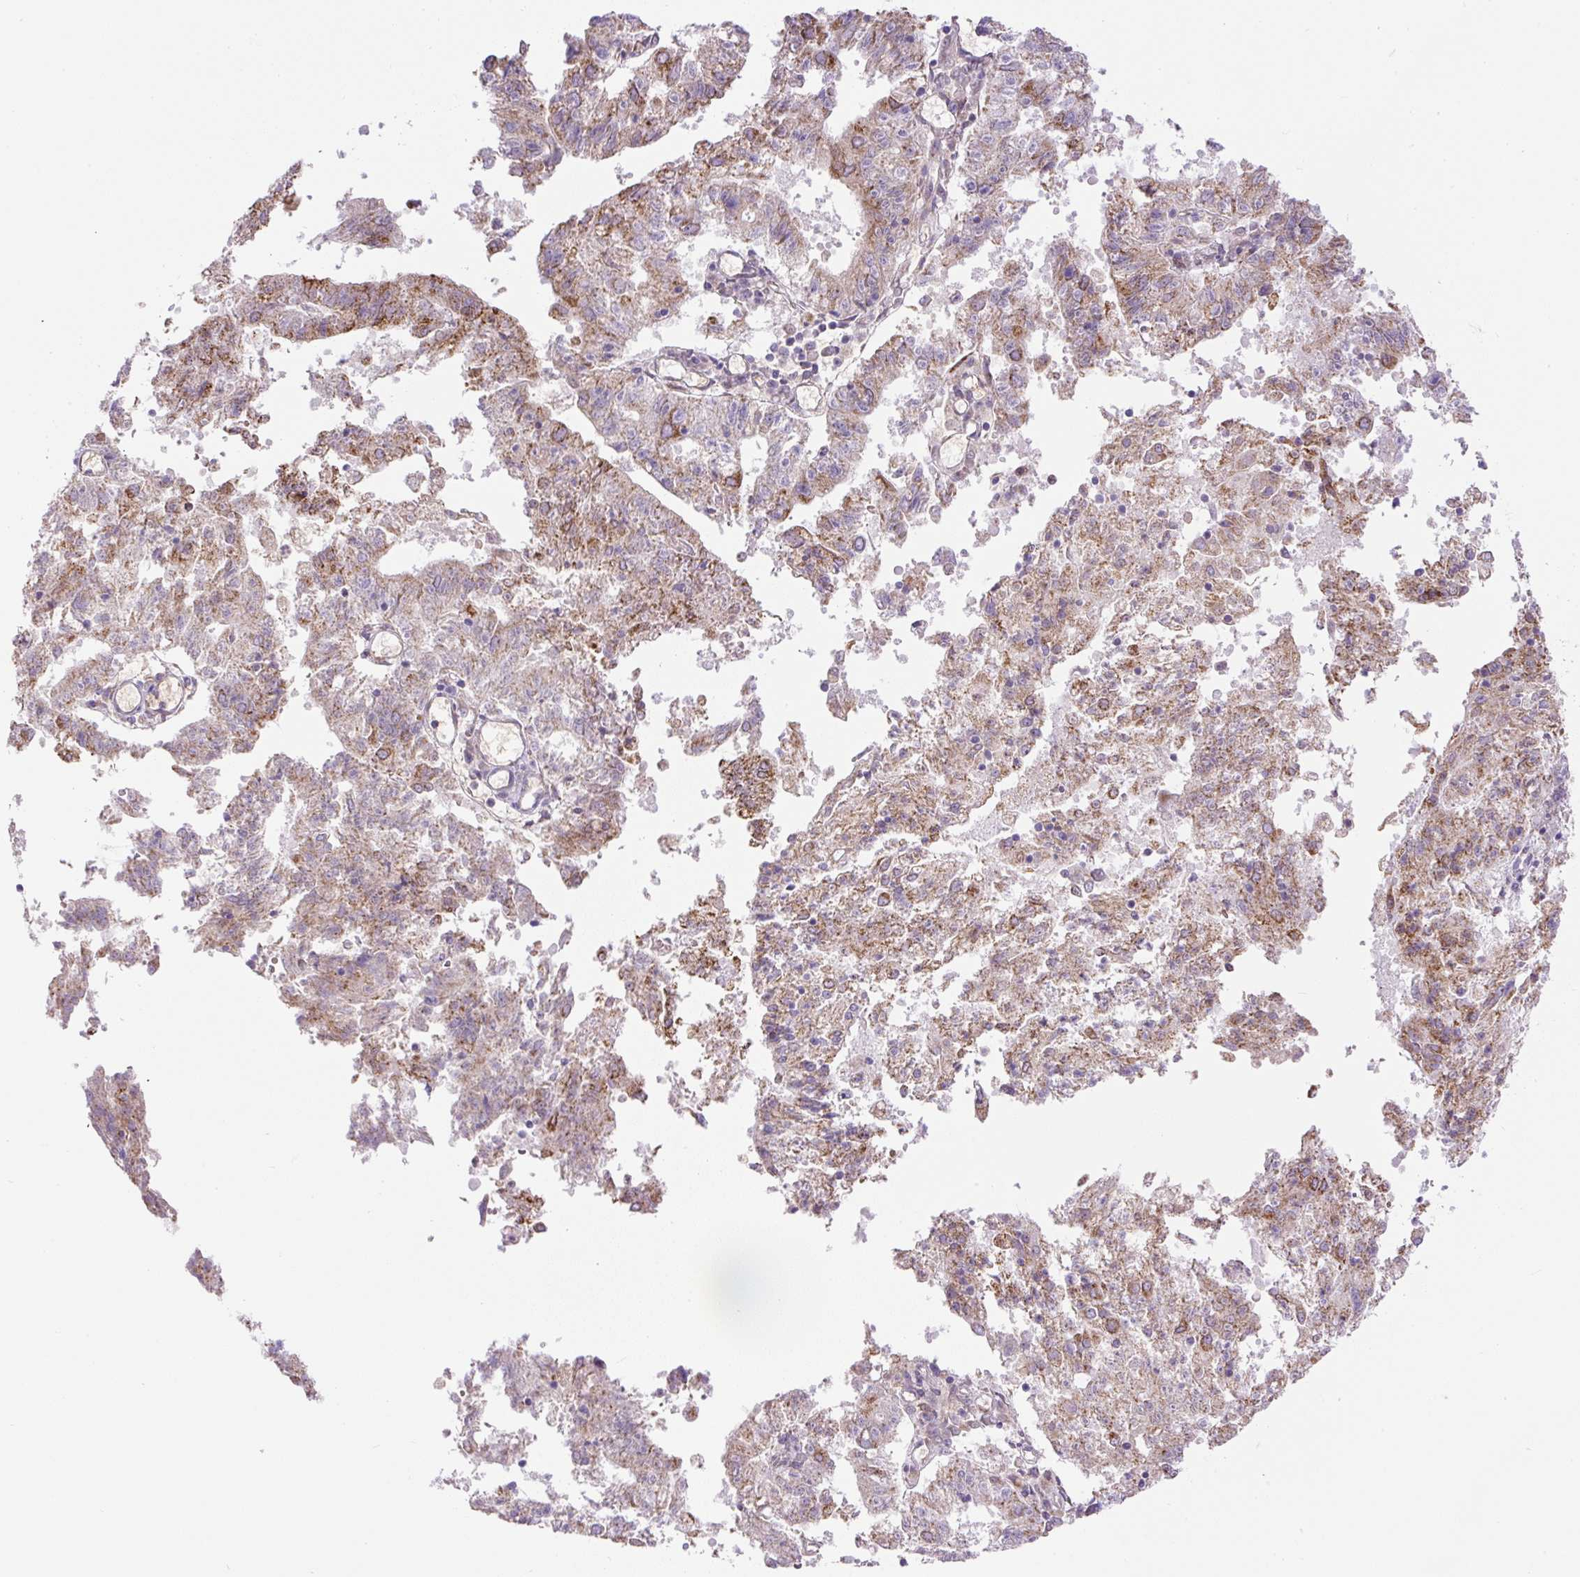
{"staining": {"intensity": "moderate", "quantity": "25%-75%", "location": "cytoplasmic/membranous"}, "tissue": "endometrial cancer", "cell_type": "Tumor cells", "image_type": "cancer", "snomed": [{"axis": "morphology", "description": "Adenocarcinoma, NOS"}, {"axis": "topography", "description": "Endometrium"}], "caption": "Endometrial cancer (adenocarcinoma) tissue shows moderate cytoplasmic/membranous staining in about 25%-75% of tumor cells, visualized by immunohistochemistry. Immunohistochemistry (ihc) stains the protein of interest in brown and the nuclei are stained blue.", "gene": "ZNF596", "patient": {"sex": "female", "age": 82}}